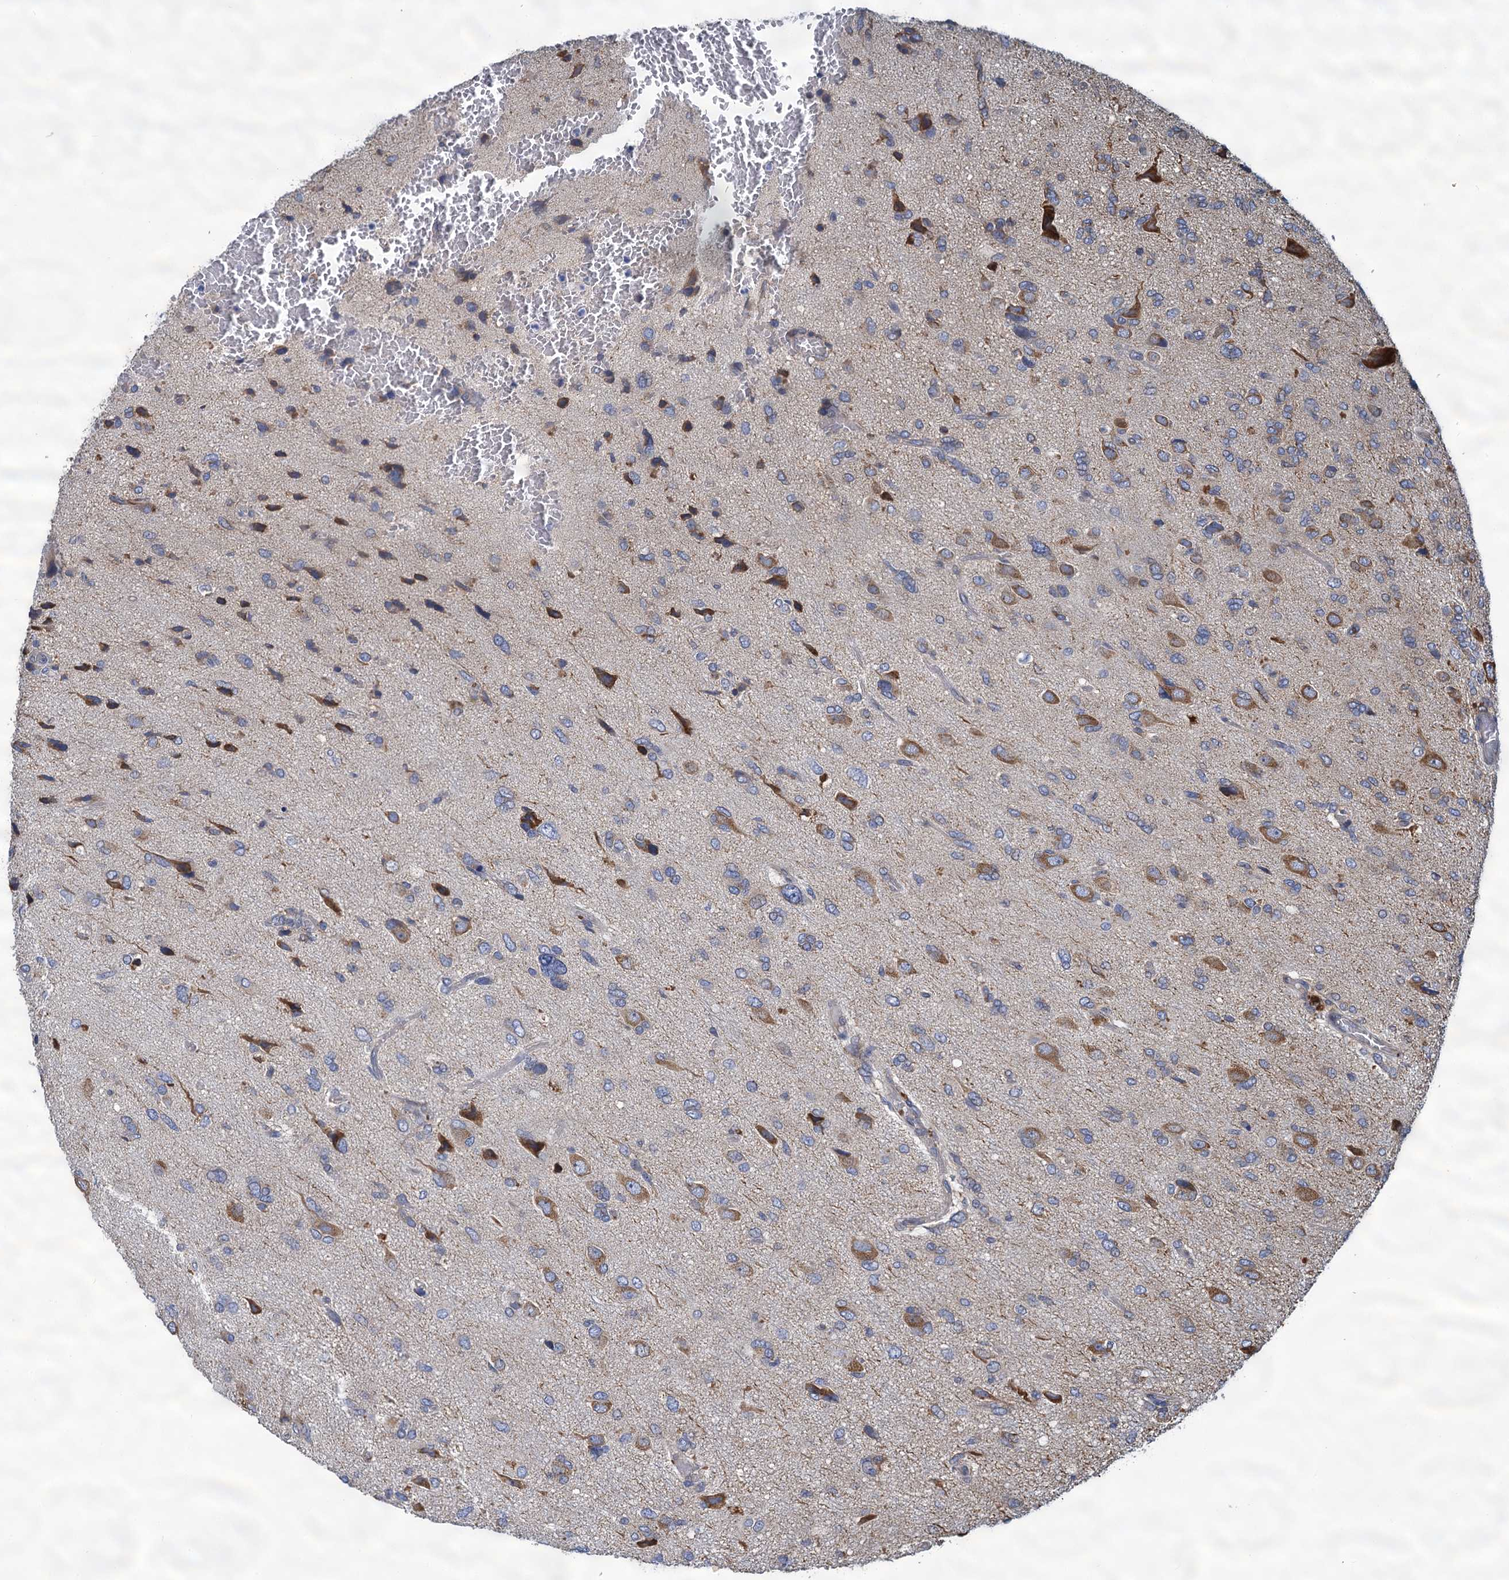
{"staining": {"intensity": "moderate", "quantity": "<25%", "location": "cytoplasmic/membranous"}, "tissue": "glioma", "cell_type": "Tumor cells", "image_type": "cancer", "snomed": [{"axis": "morphology", "description": "Glioma, malignant, High grade"}, {"axis": "topography", "description": "Brain"}], "caption": "IHC image of glioma stained for a protein (brown), which reveals low levels of moderate cytoplasmic/membranous staining in approximately <25% of tumor cells.", "gene": "LINS1", "patient": {"sex": "female", "age": 59}}